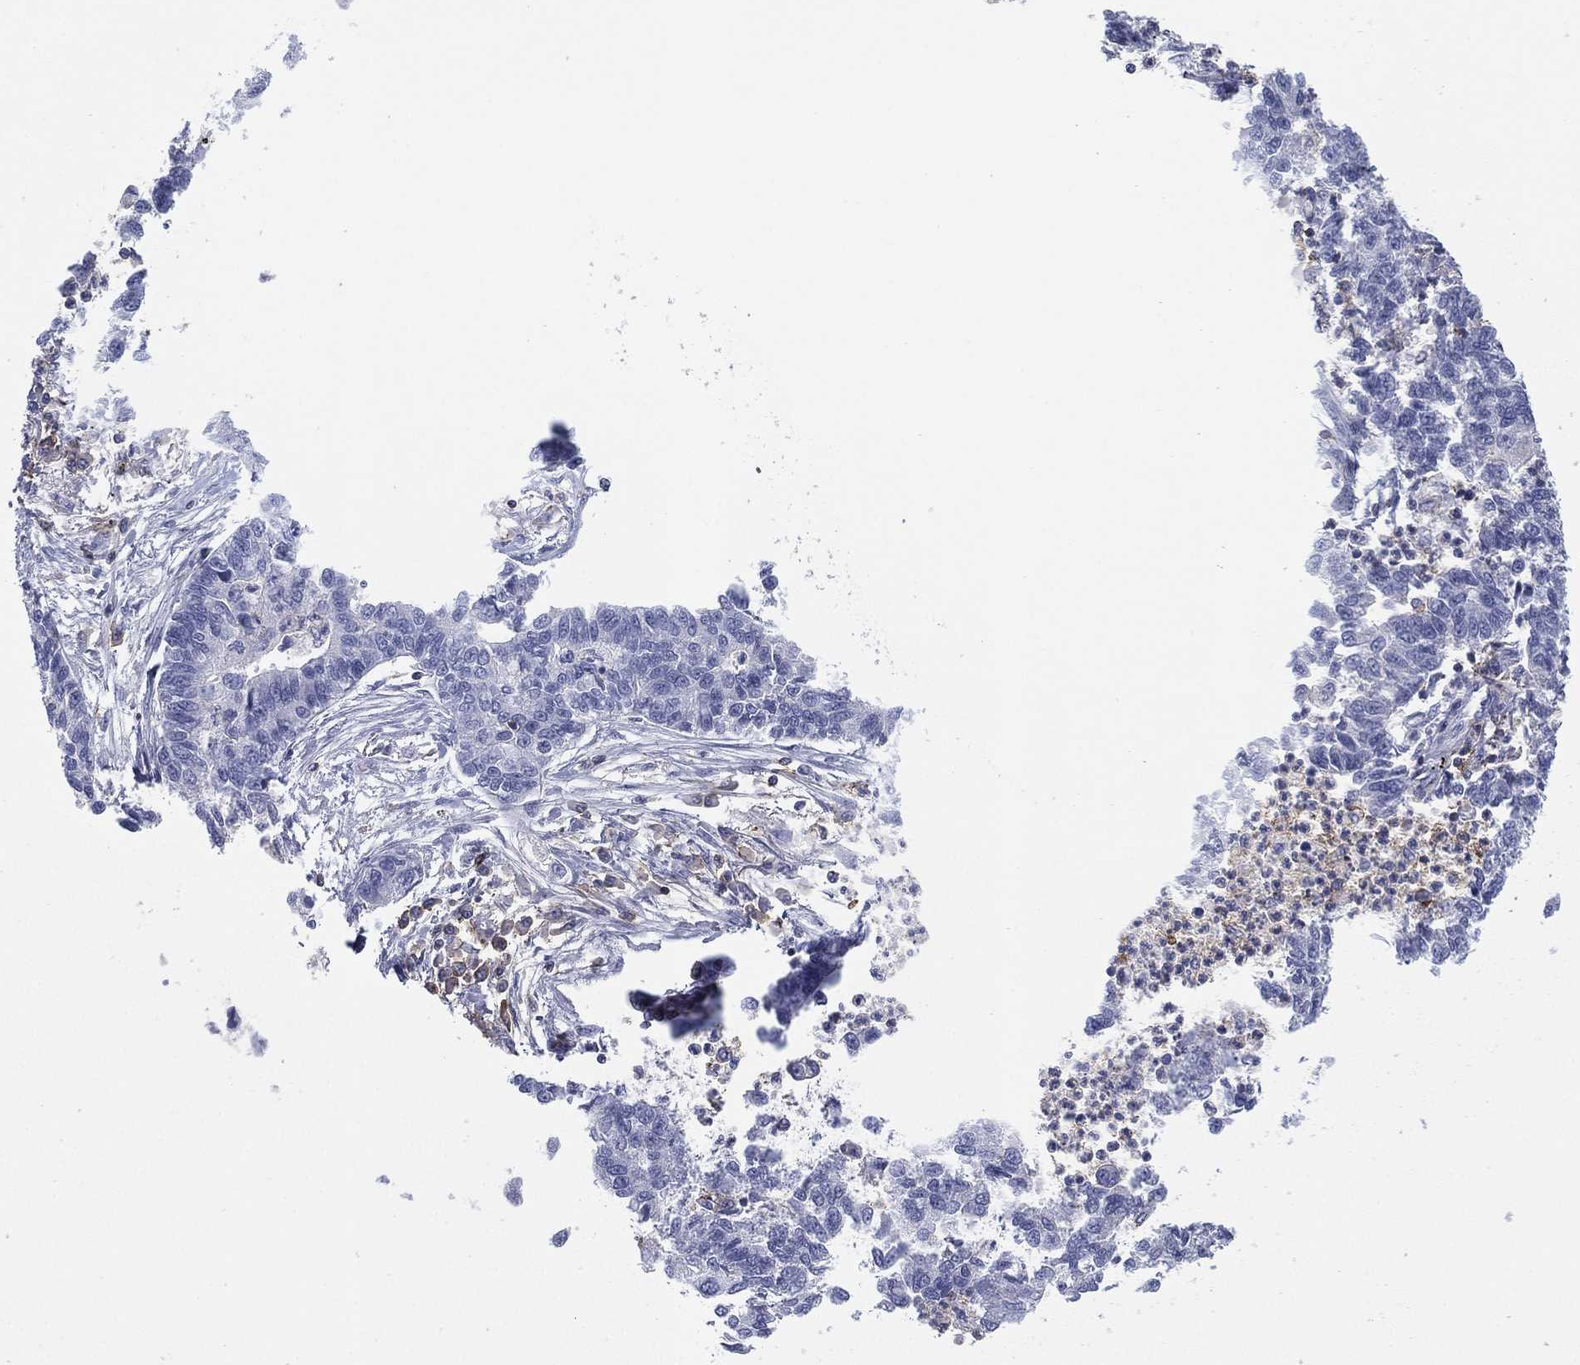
{"staining": {"intensity": "negative", "quantity": "none", "location": "none"}, "tissue": "lung cancer", "cell_type": "Tumor cells", "image_type": "cancer", "snomed": [{"axis": "morphology", "description": "Adenocarcinoma, NOS"}, {"axis": "topography", "description": "Lung"}], "caption": "An immunohistochemistry histopathology image of lung adenocarcinoma is shown. There is no staining in tumor cells of lung adenocarcinoma.", "gene": "SELPLG", "patient": {"sex": "female", "age": 57}}